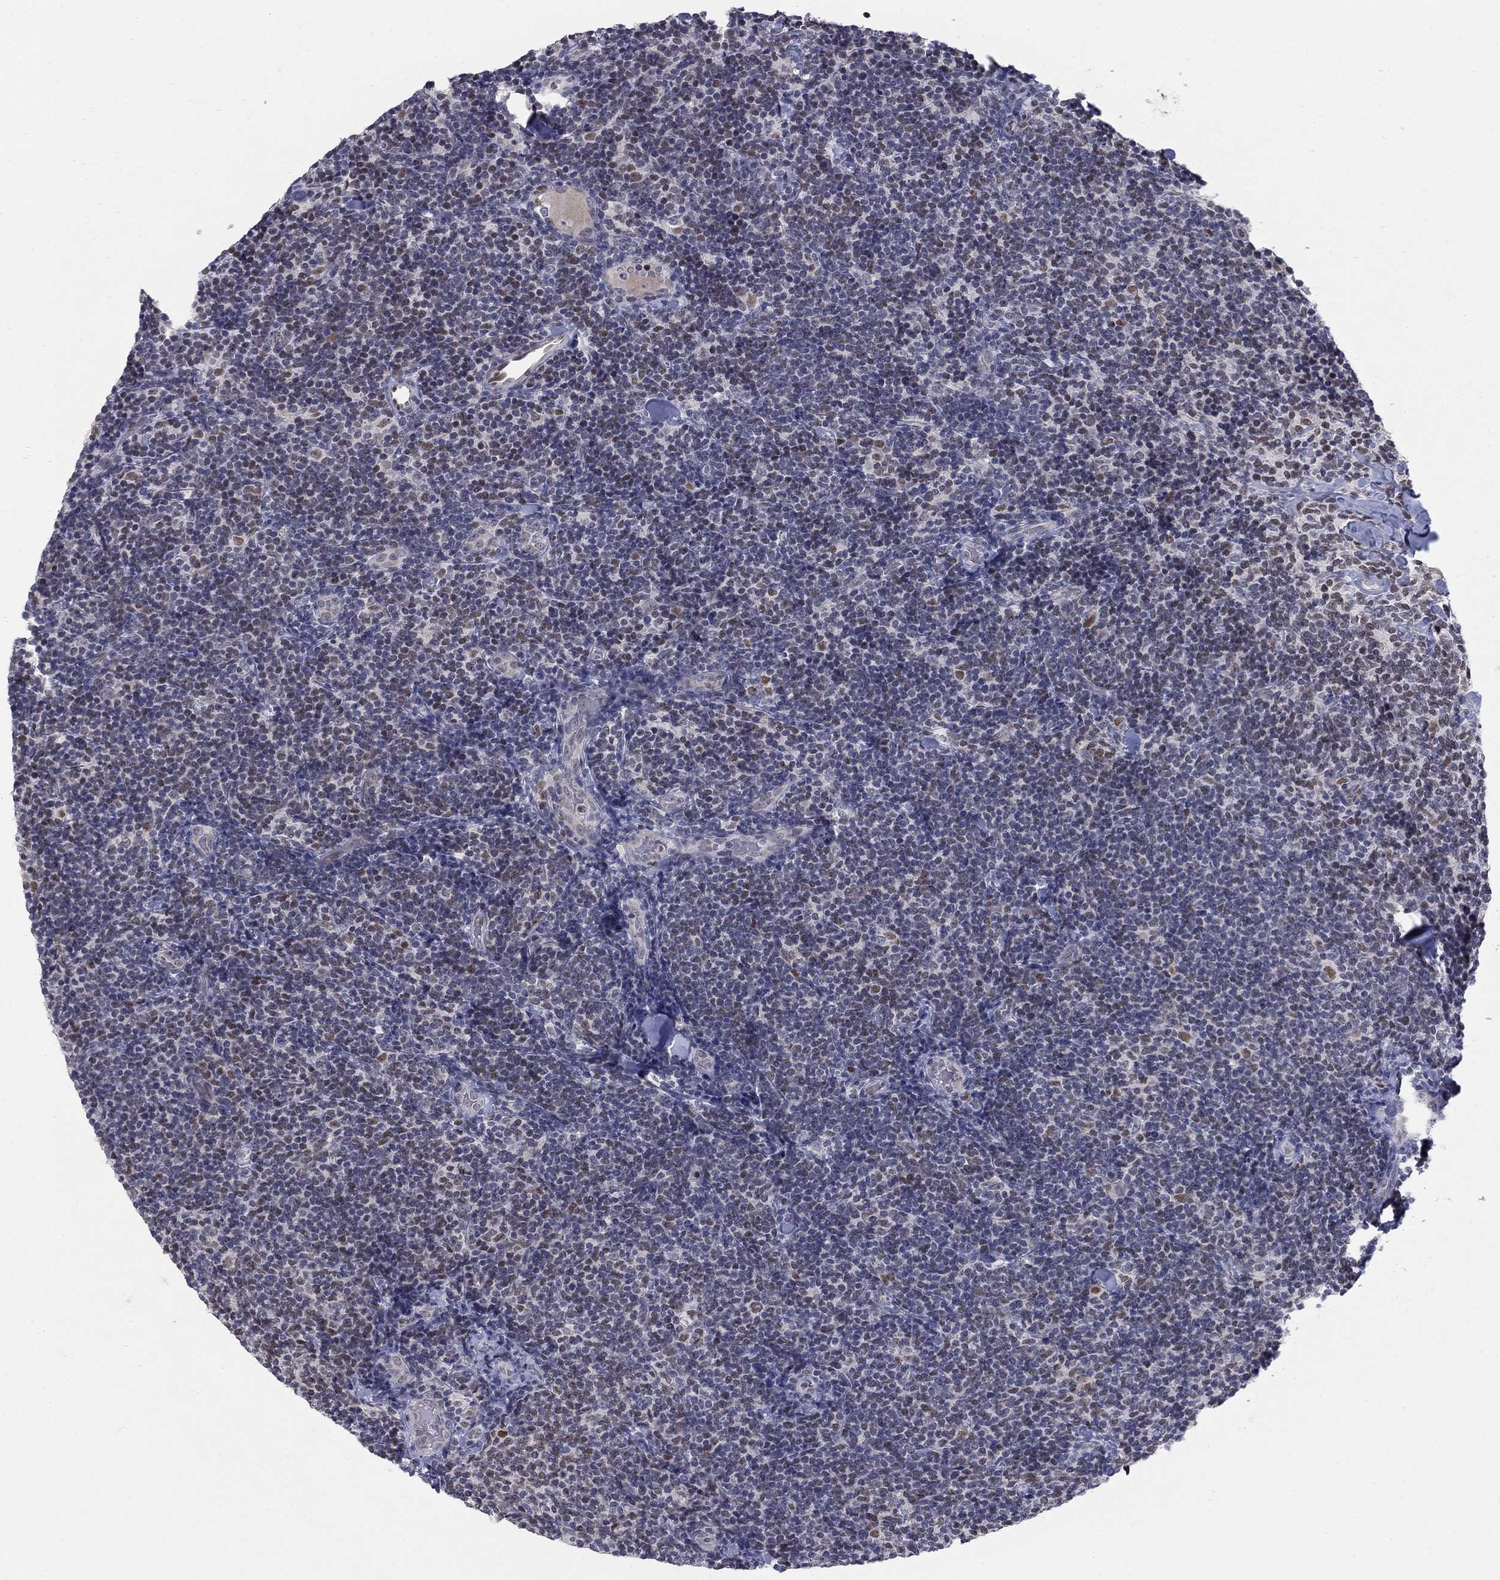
{"staining": {"intensity": "weak", "quantity": "25%-75%", "location": "nuclear"}, "tissue": "lymphoma", "cell_type": "Tumor cells", "image_type": "cancer", "snomed": [{"axis": "morphology", "description": "Malignant lymphoma, non-Hodgkin's type, Low grade"}, {"axis": "topography", "description": "Lymph node"}], "caption": "Weak nuclear staining for a protein is identified in about 25%-75% of tumor cells of lymphoma using immunohistochemistry (IHC).", "gene": "GCFC2", "patient": {"sex": "female", "age": 56}}